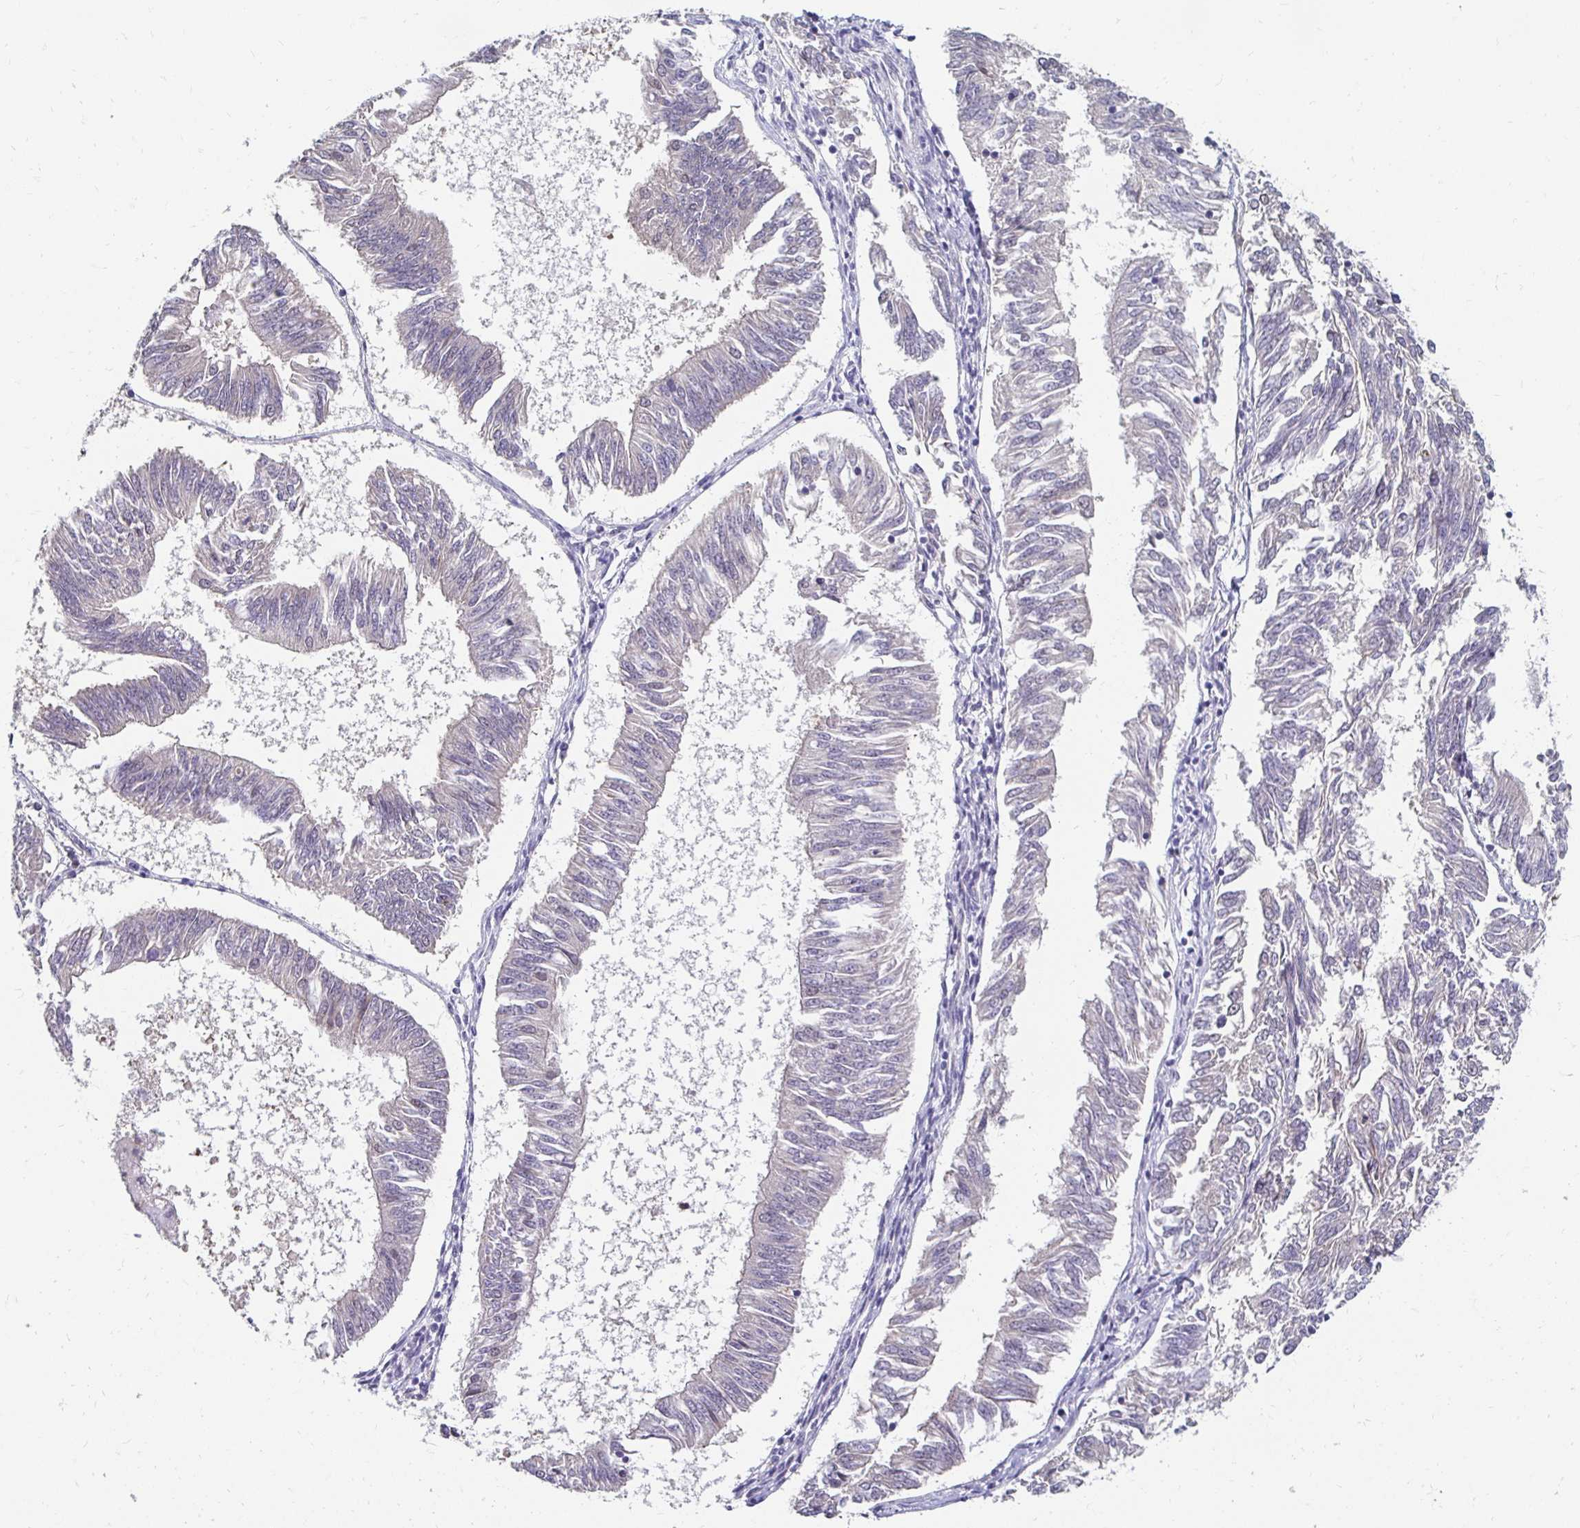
{"staining": {"intensity": "negative", "quantity": "none", "location": "none"}, "tissue": "endometrial cancer", "cell_type": "Tumor cells", "image_type": "cancer", "snomed": [{"axis": "morphology", "description": "Adenocarcinoma, NOS"}, {"axis": "topography", "description": "Endometrium"}], "caption": "Tumor cells show no significant positivity in endometrial cancer. (IHC, brightfield microscopy, high magnification).", "gene": "PADI2", "patient": {"sex": "female", "age": 58}}